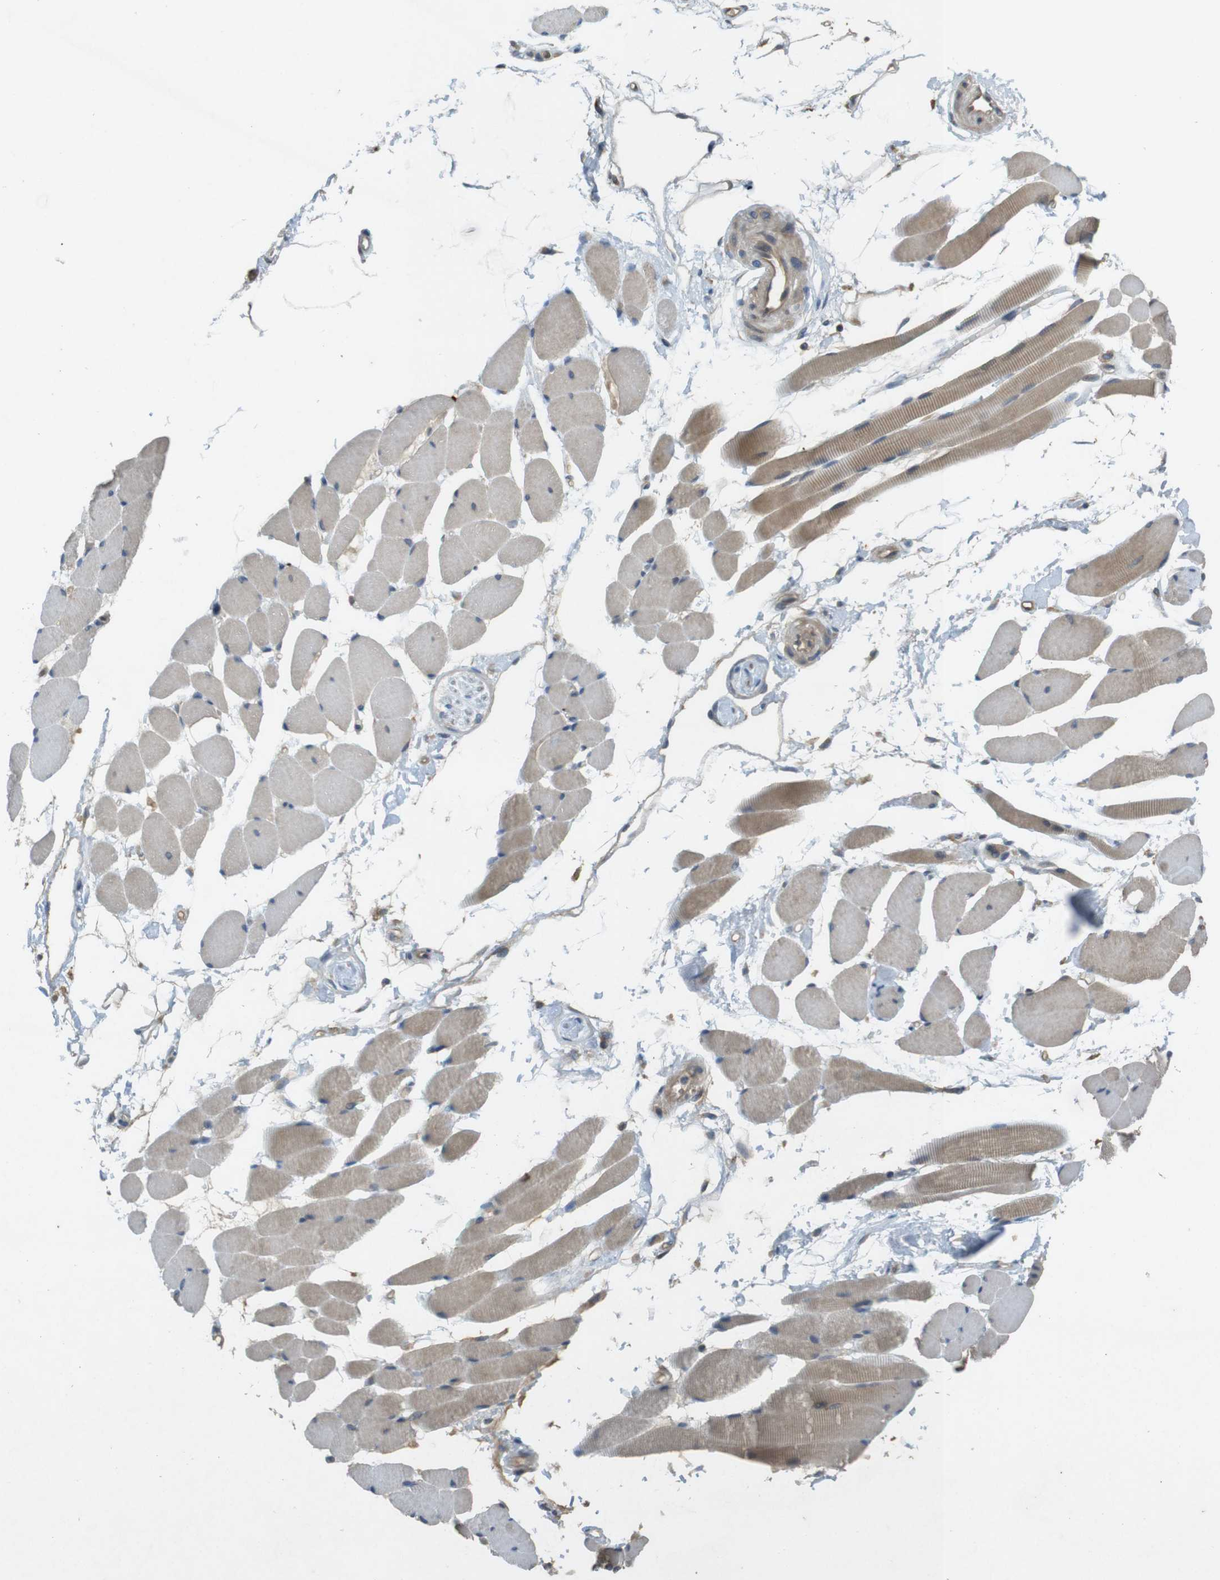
{"staining": {"intensity": "weak", "quantity": ">75%", "location": "cytoplasmic/membranous"}, "tissue": "skeletal muscle", "cell_type": "Myocytes", "image_type": "normal", "snomed": [{"axis": "morphology", "description": "Normal tissue, NOS"}, {"axis": "topography", "description": "Skeletal muscle"}, {"axis": "topography", "description": "Peripheral nerve tissue"}], "caption": "Immunohistochemistry (IHC) (DAB) staining of unremarkable skeletal muscle exhibits weak cytoplasmic/membranous protein staining in approximately >75% of myocytes. (DAB IHC with brightfield microscopy, high magnification).", "gene": "CLTC", "patient": {"sex": "female", "age": 84}}